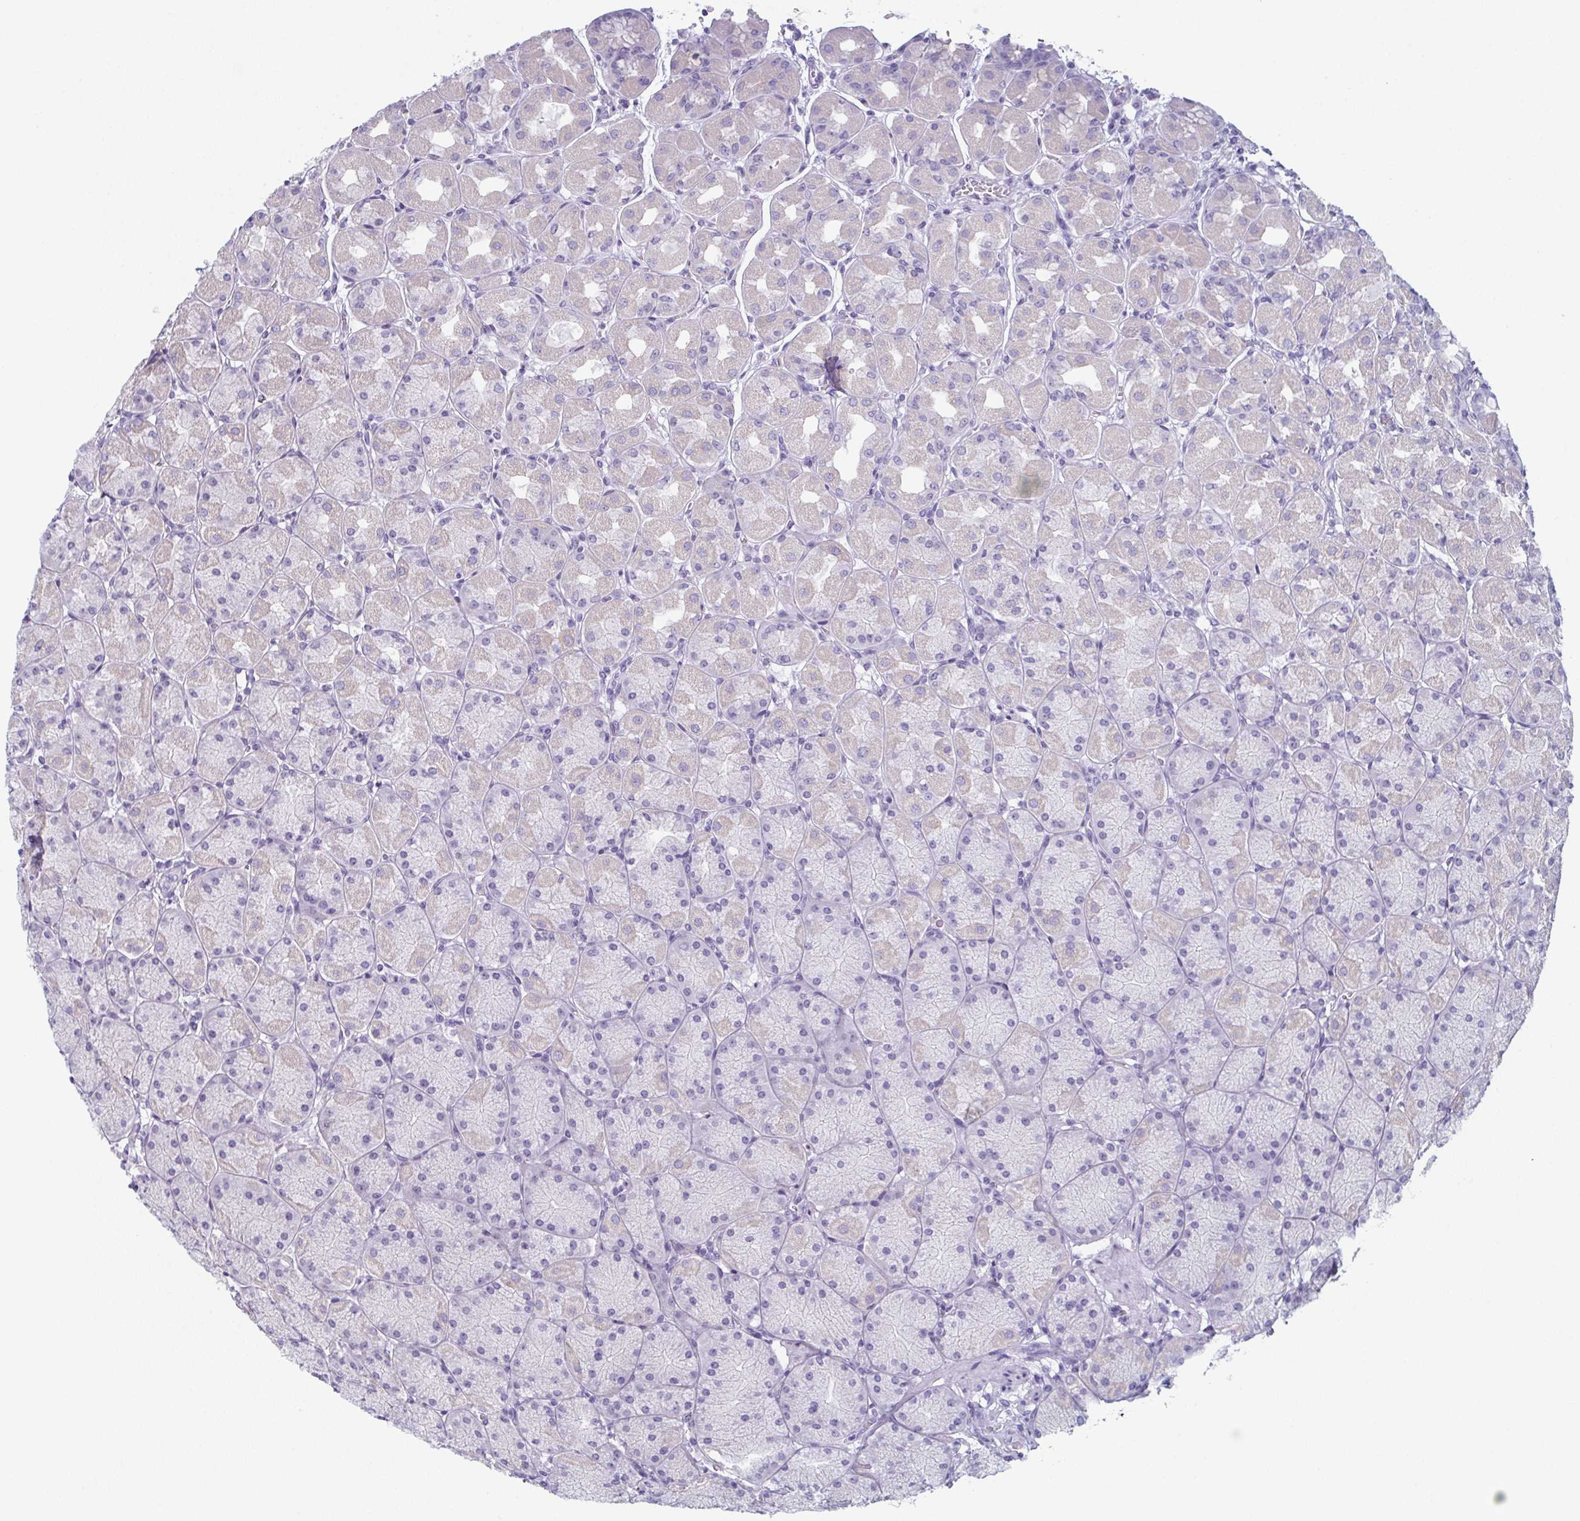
{"staining": {"intensity": "weak", "quantity": "<25%", "location": "cytoplasmic/membranous"}, "tissue": "stomach", "cell_type": "Glandular cells", "image_type": "normal", "snomed": [{"axis": "morphology", "description": "Normal tissue, NOS"}, {"axis": "topography", "description": "Stomach, upper"}], "caption": "Unremarkable stomach was stained to show a protein in brown. There is no significant positivity in glandular cells.", "gene": "ENKUR", "patient": {"sex": "female", "age": 56}}